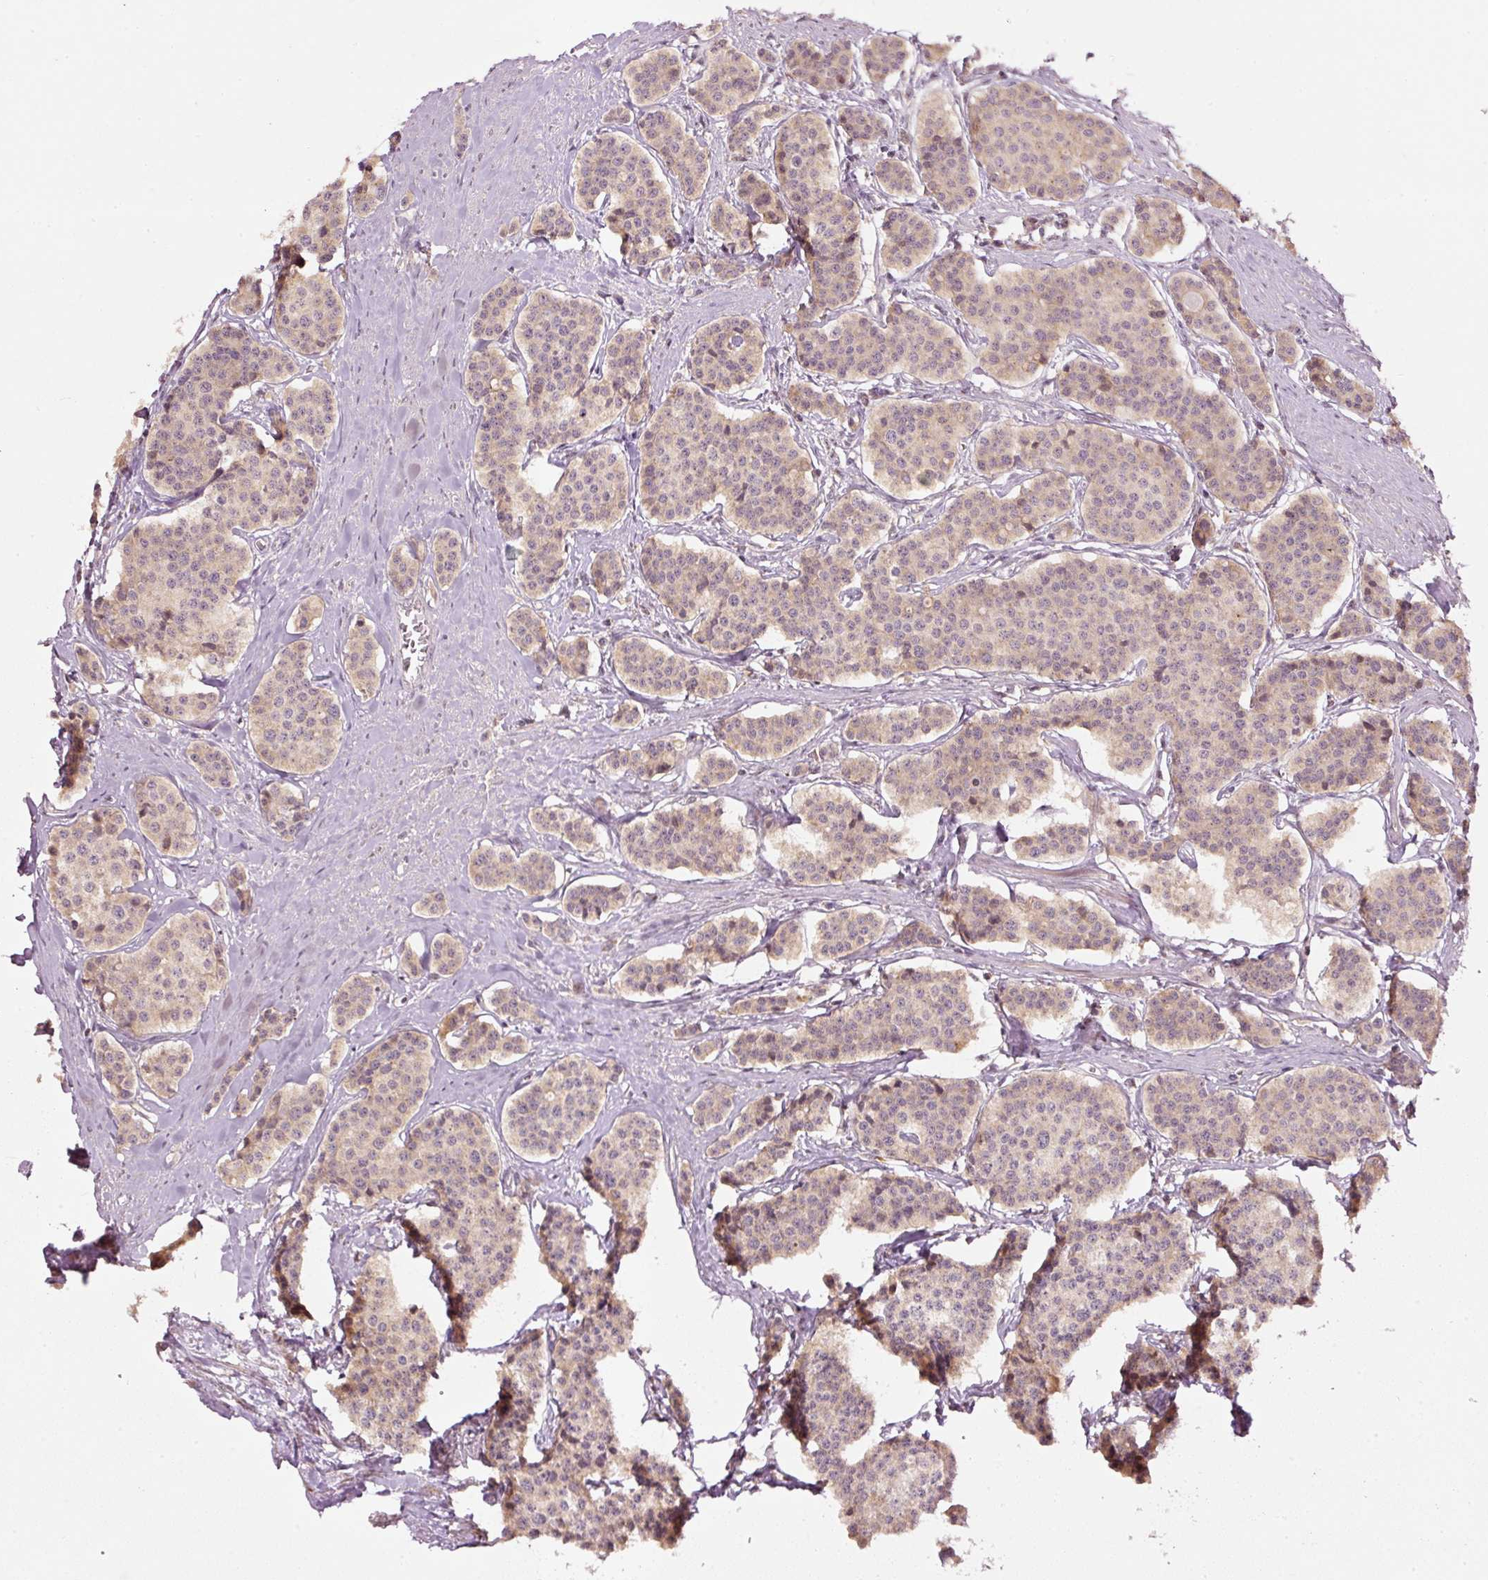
{"staining": {"intensity": "weak", "quantity": "25%-75%", "location": "nuclear"}, "tissue": "carcinoid", "cell_type": "Tumor cells", "image_type": "cancer", "snomed": [{"axis": "morphology", "description": "Carcinoid, malignant, NOS"}, {"axis": "topography", "description": "Small intestine"}], "caption": "This is a photomicrograph of immunohistochemistry staining of carcinoid (malignant), which shows weak staining in the nuclear of tumor cells.", "gene": "PCDHB1", "patient": {"sex": "male", "age": 60}}